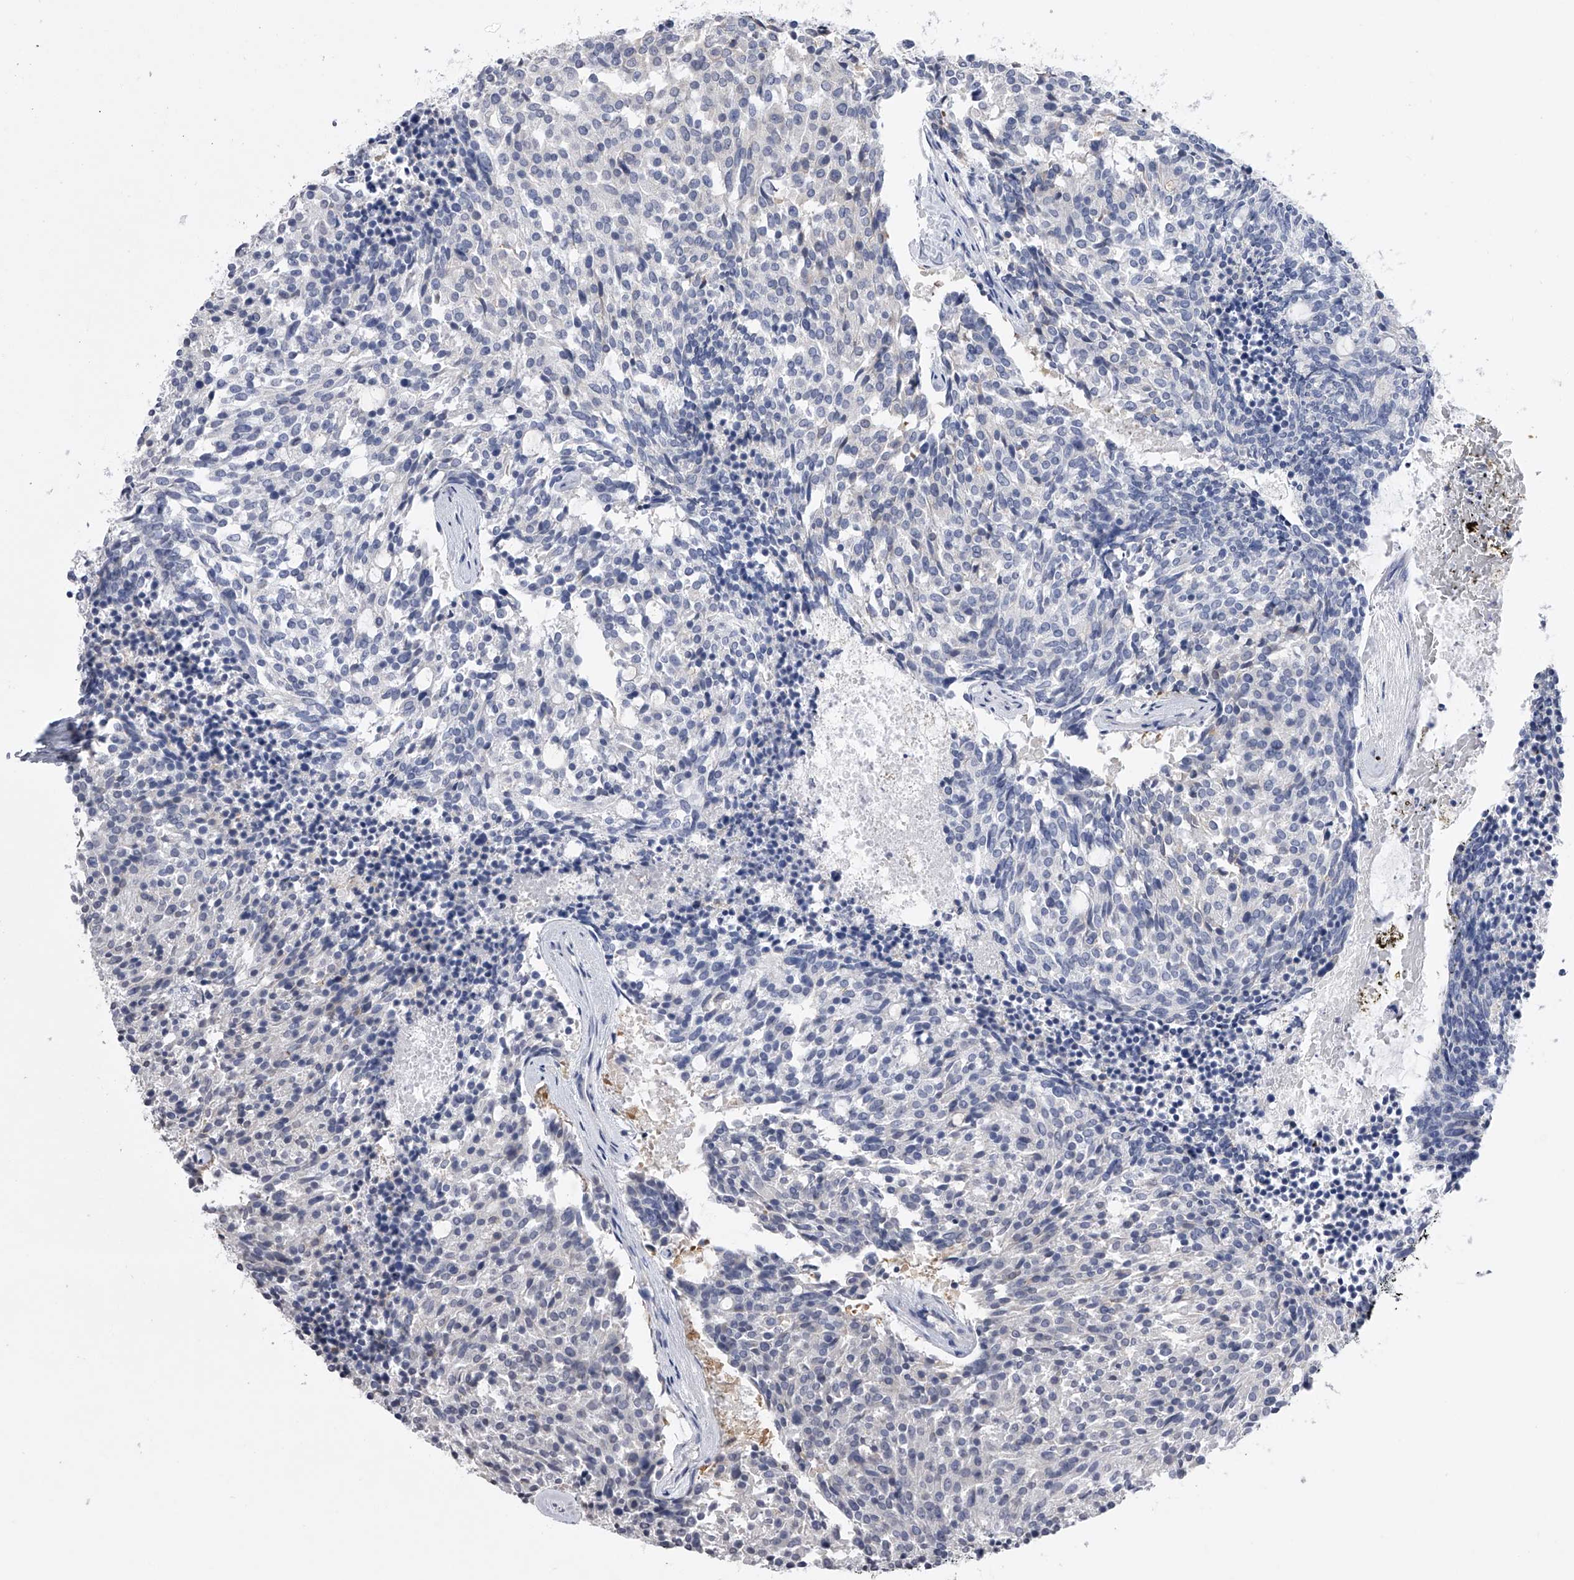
{"staining": {"intensity": "negative", "quantity": "none", "location": "none"}, "tissue": "carcinoid", "cell_type": "Tumor cells", "image_type": "cancer", "snomed": [{"axis": "morphology", "description": "Carcinoid, malignant, NOS"}, {"axis": "topography", "description": "Pancreas"}], "caption": "An image of carcinoid stained for a protein reveals no brown staining in tumor cells.", "gene": "TASP1", "patient": {"sex": "female", "age": 54}}